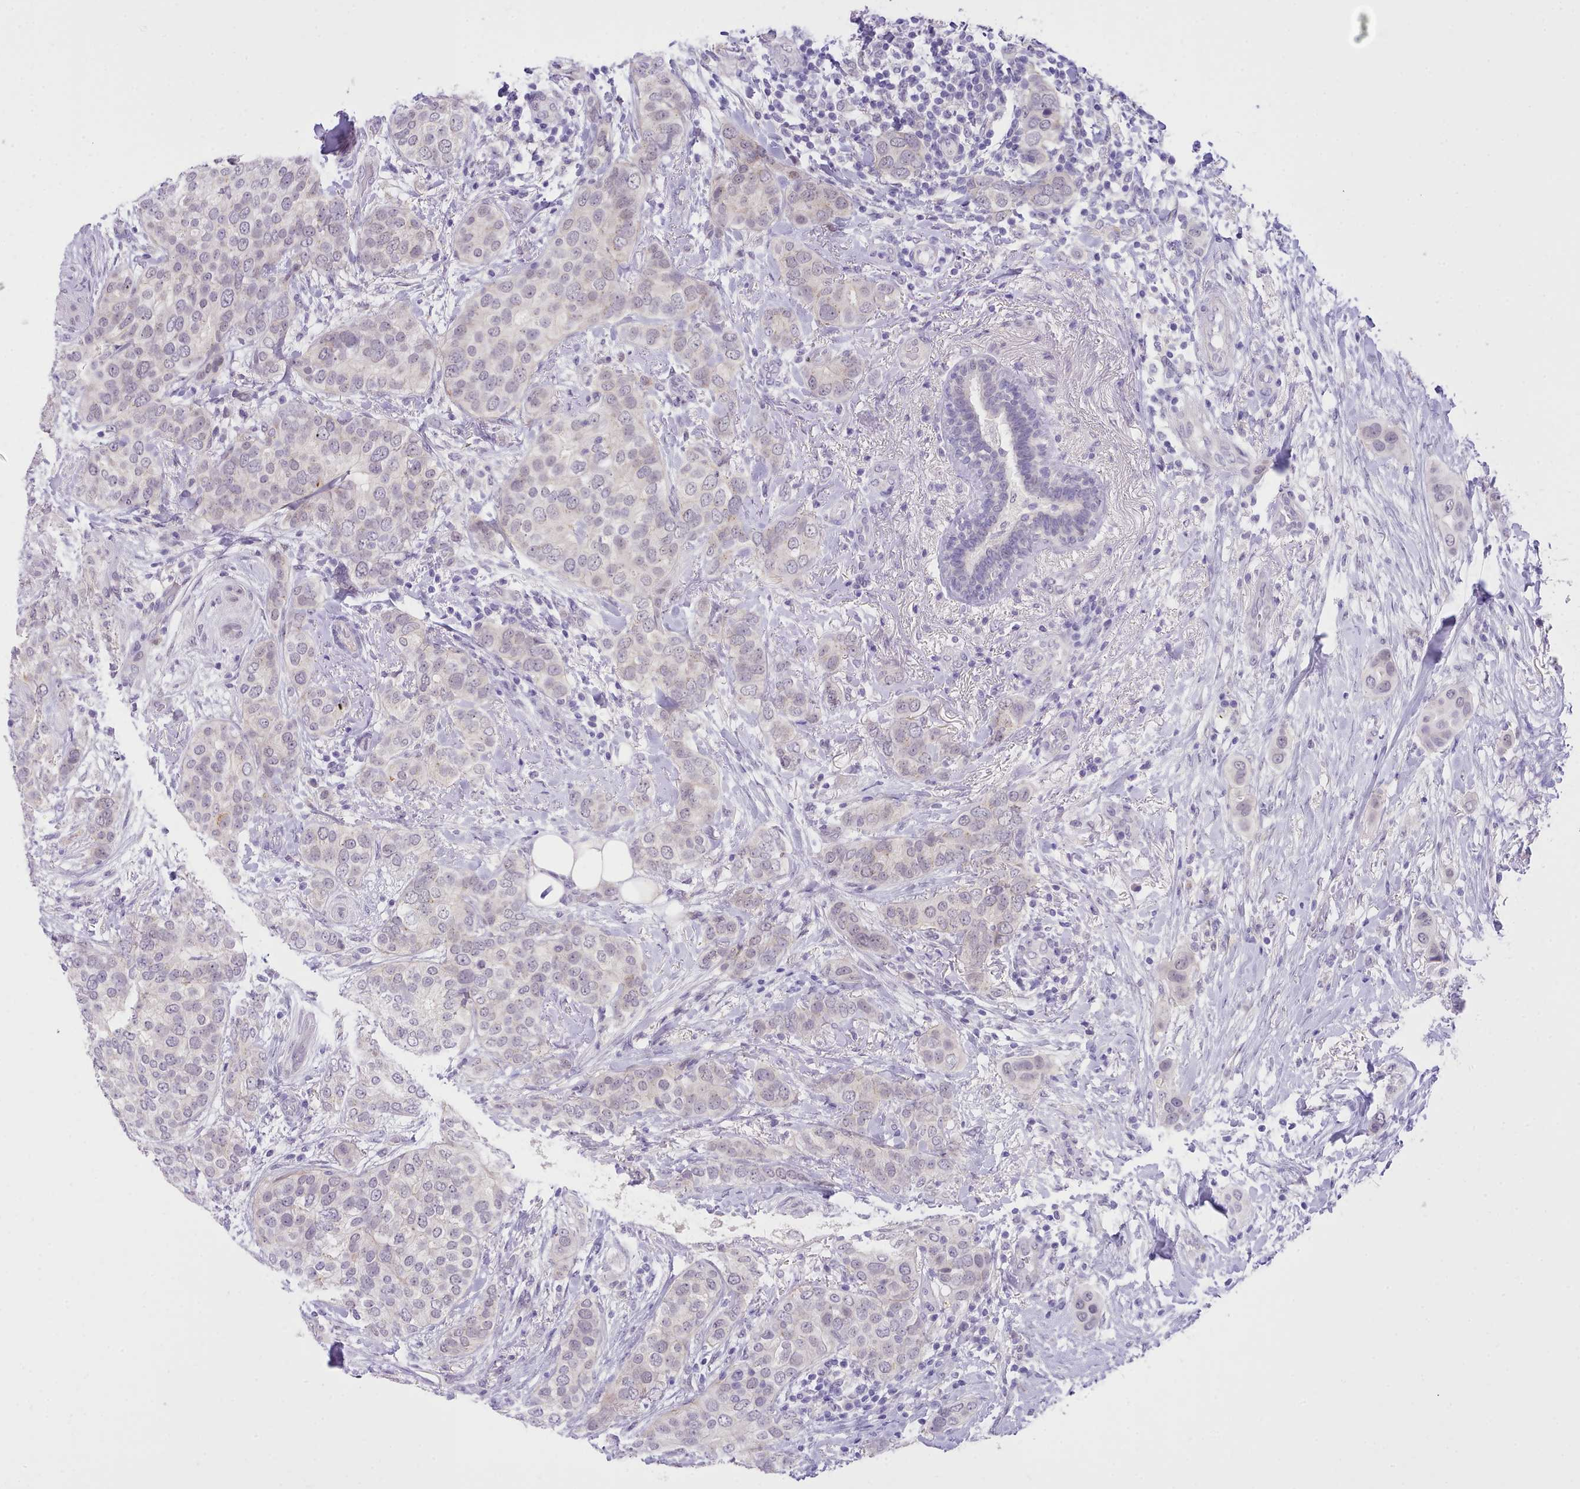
{"staining": {"intensity": "negative", "quantity": "none", "location": "none"}, "tissue": "breast cancer", "cell_type": "Tumor cells", "image_type": "cancer", "snomed": [{"axis": "morphology", "description": "Lobular carcinoma"}, {"axis": "topography", "description": "Breast"}], "caption": "A high-resolution photomicrograph shows immunohistochemistry staining of breast cancer, which displays no significant positivity in tumor cells.", "gene": "LRRC37A", "patient": {"sex": "female", "age": 51}}